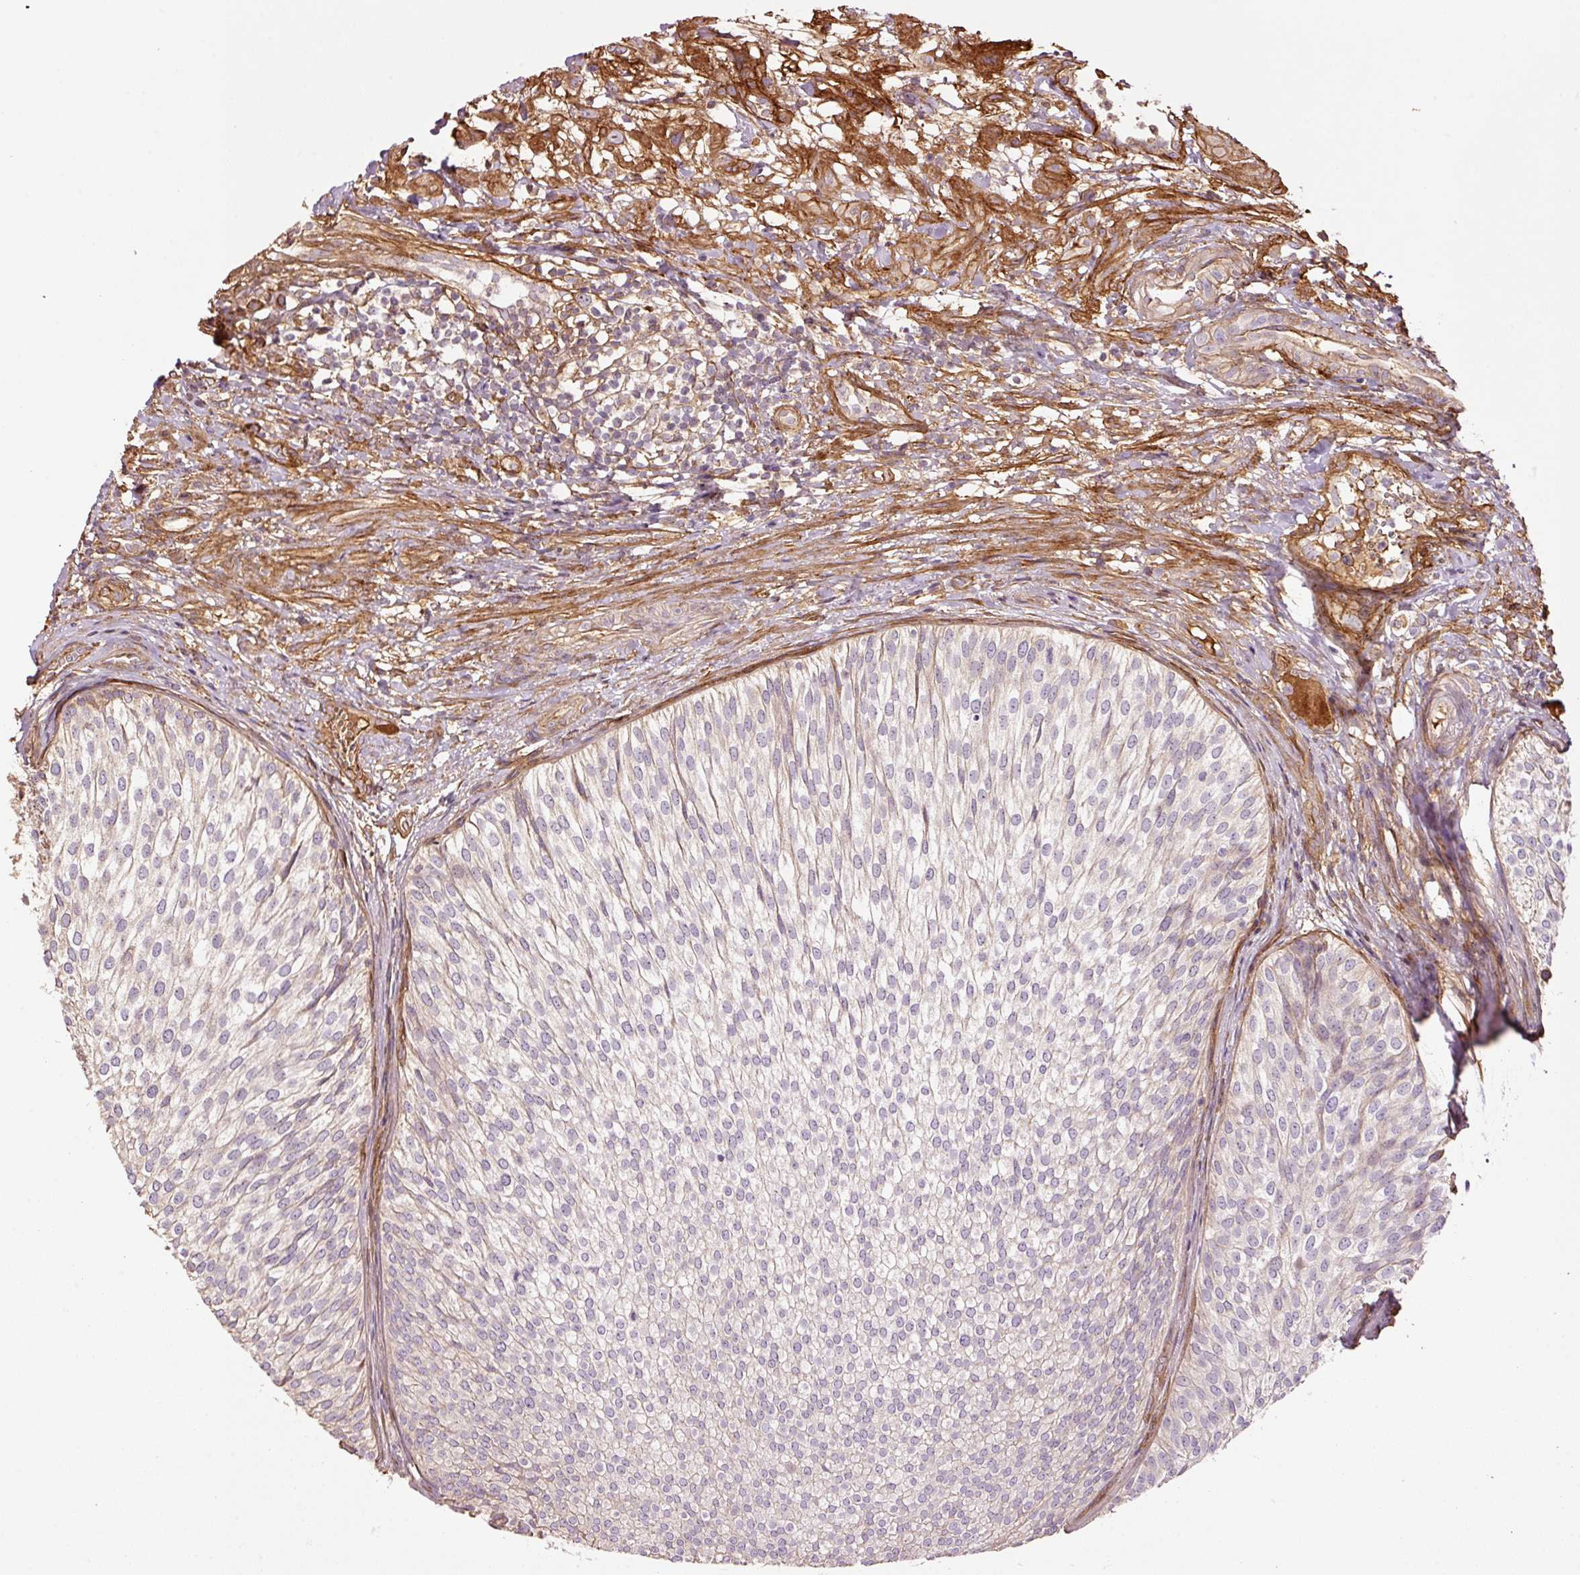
{"staining": {"intensity": "weak", "quantity": "<25%", "location": "cytoplasmic/membranous"}, "tissue": "urothelial cancer", "cell_type": "Tumor cells", "image_type": "cancer", "snomed": [{"axis": "morphology", "description": "Urothelial carcinoma, Low grade"}, {"axis": "topography", "description": "Urinary bladder"}], "caption": "DAB (3,3'-diaminobenzidine) immunohistochemical staining of human urothelial cancer reveals no significant staining in tumor cells.", "gene": "NID2", "patient": {"sex": "male", "age": 91}}